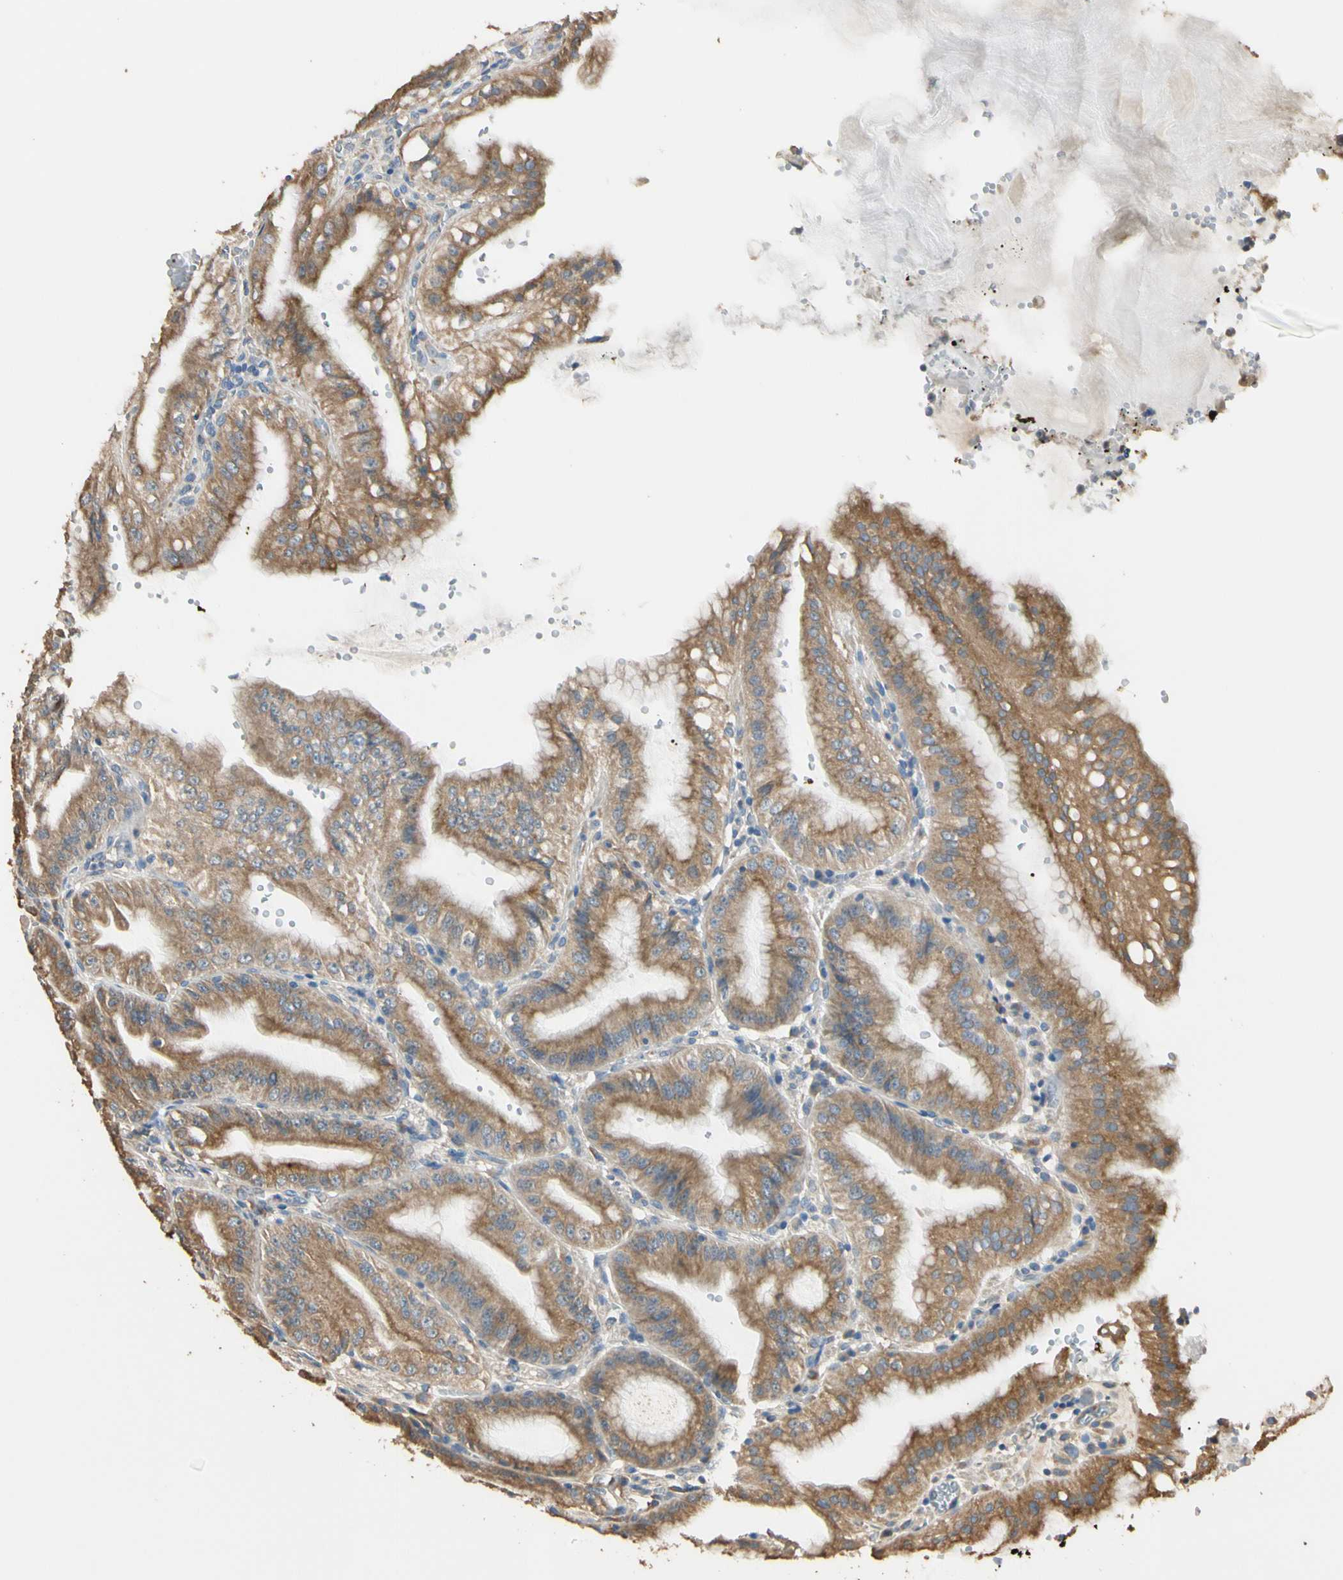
{"staining": {"intensity": "moderate", "quantity": ">75%", "location": "cytoplasmic/membranous"}, "tissue": "stomach", "cell_type": "Glandular cells", "image_type": "normal", "snomed": [{"axis": "morphology", "description": "Normal tissue, NOS"}, {"axis": "topography", "description": "Stomach, lower"}], "caption": "Immunohistochemistry of benign stomach displays medium levels of moderate cytoplasmic/membranous positivity in about >75% of glandular cells.", "gene": "STX18", "patient": {"sex": "male", "age": 71}}